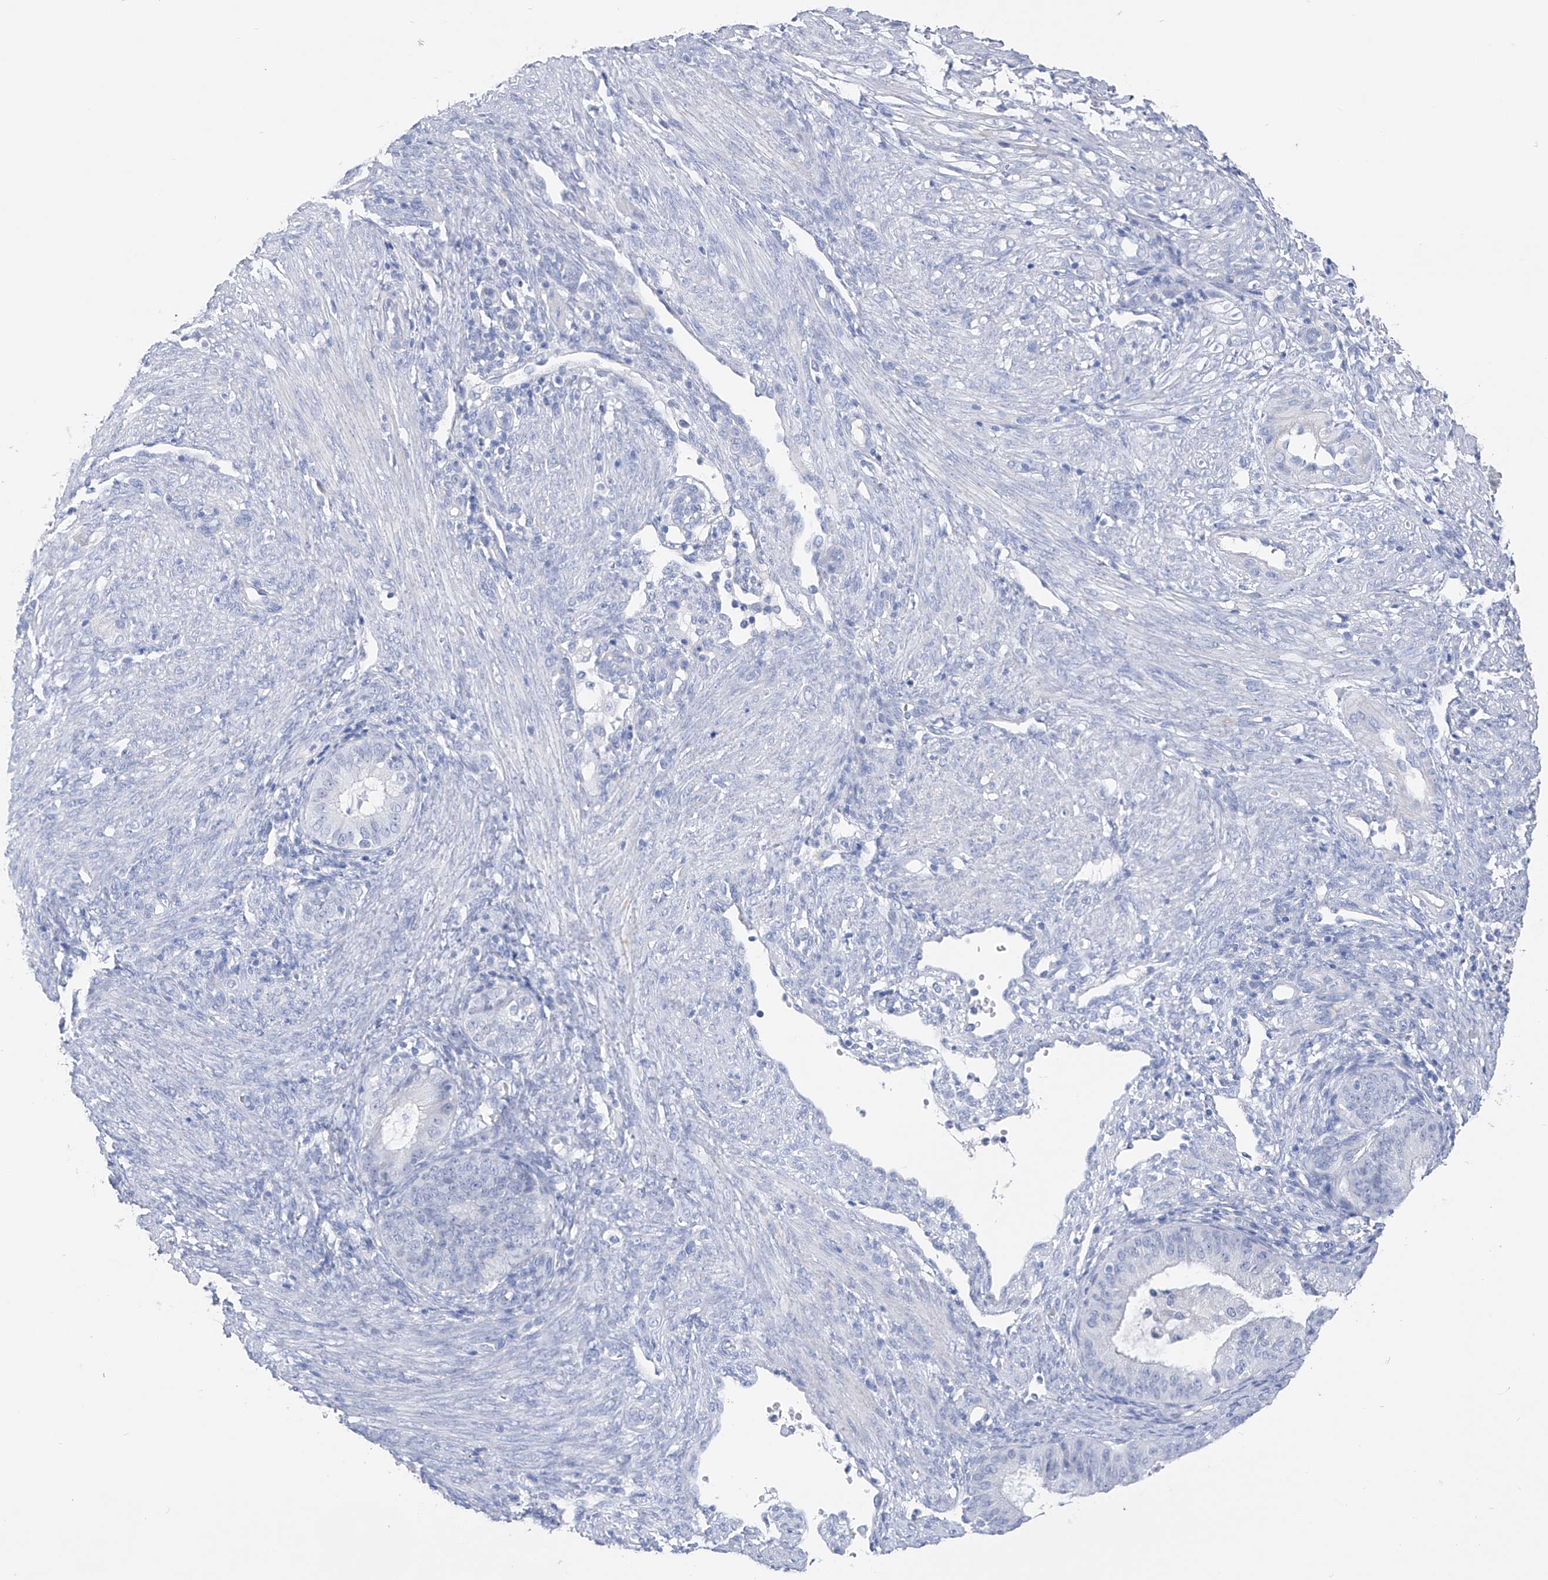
{"staining": {"intensity": "negative", "quantity": "none", "location": "none"}, "tissue": "endometrial cancer", "cell_type": "Tumor cells", "image_type": "cancer", "snomed": [{"axis": "morphology", "description": "Adenocarcinoma, NOS"}, {"axis": "topography", "description": "Endometrium"}], "caption": "A high-resolution photomicrograph shows immunohistochemistry staining of endometrial adenocarcinoma, which displays no significant staining in tumor cells. (DAB (3,3'-diaminobenzidine) immunohistochemistry, high magnification).", "gene": "ADRA1A", "patient": {"sex": "female", "age": 51}}